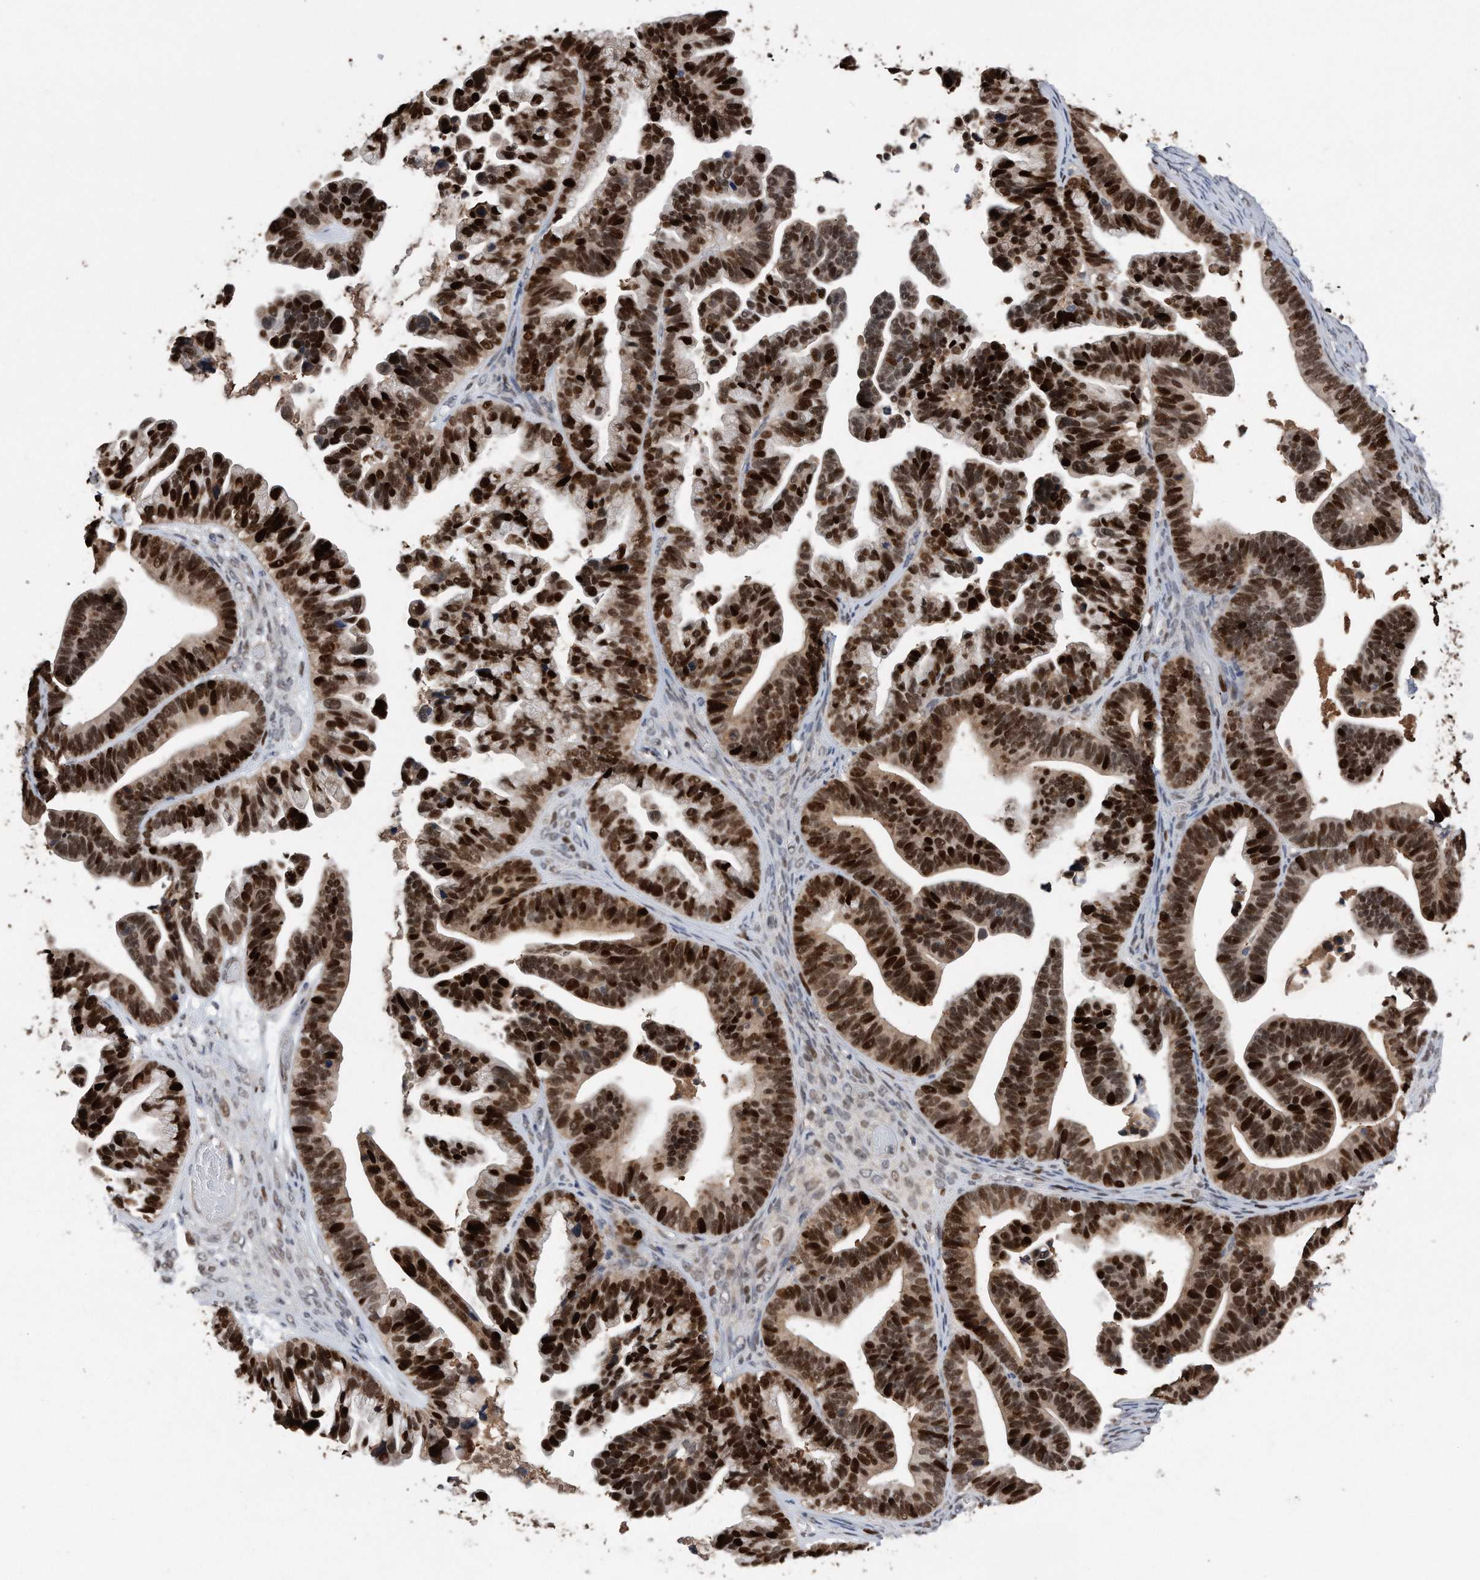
{"staining": {"intensity": "strong", "quantity": ">75%", "location": "nuclear"}, "tissue": "ovarian cancer", "cell_type": "Tumor cells", "image_type": "cancer", "snomed": [{"axis": "morphology", "description": "Cystadenocarcinoma, serous, NOS"}, {"axis": "topography", "description": "Ovary"}], "caption": "Immunohistochemical staining of ovarian cancer displays strong nuclear protein positivity in approximately >75% of tumor cells.", "gene": "PCNA", "patient": {"sex": "female", "age": 56}}